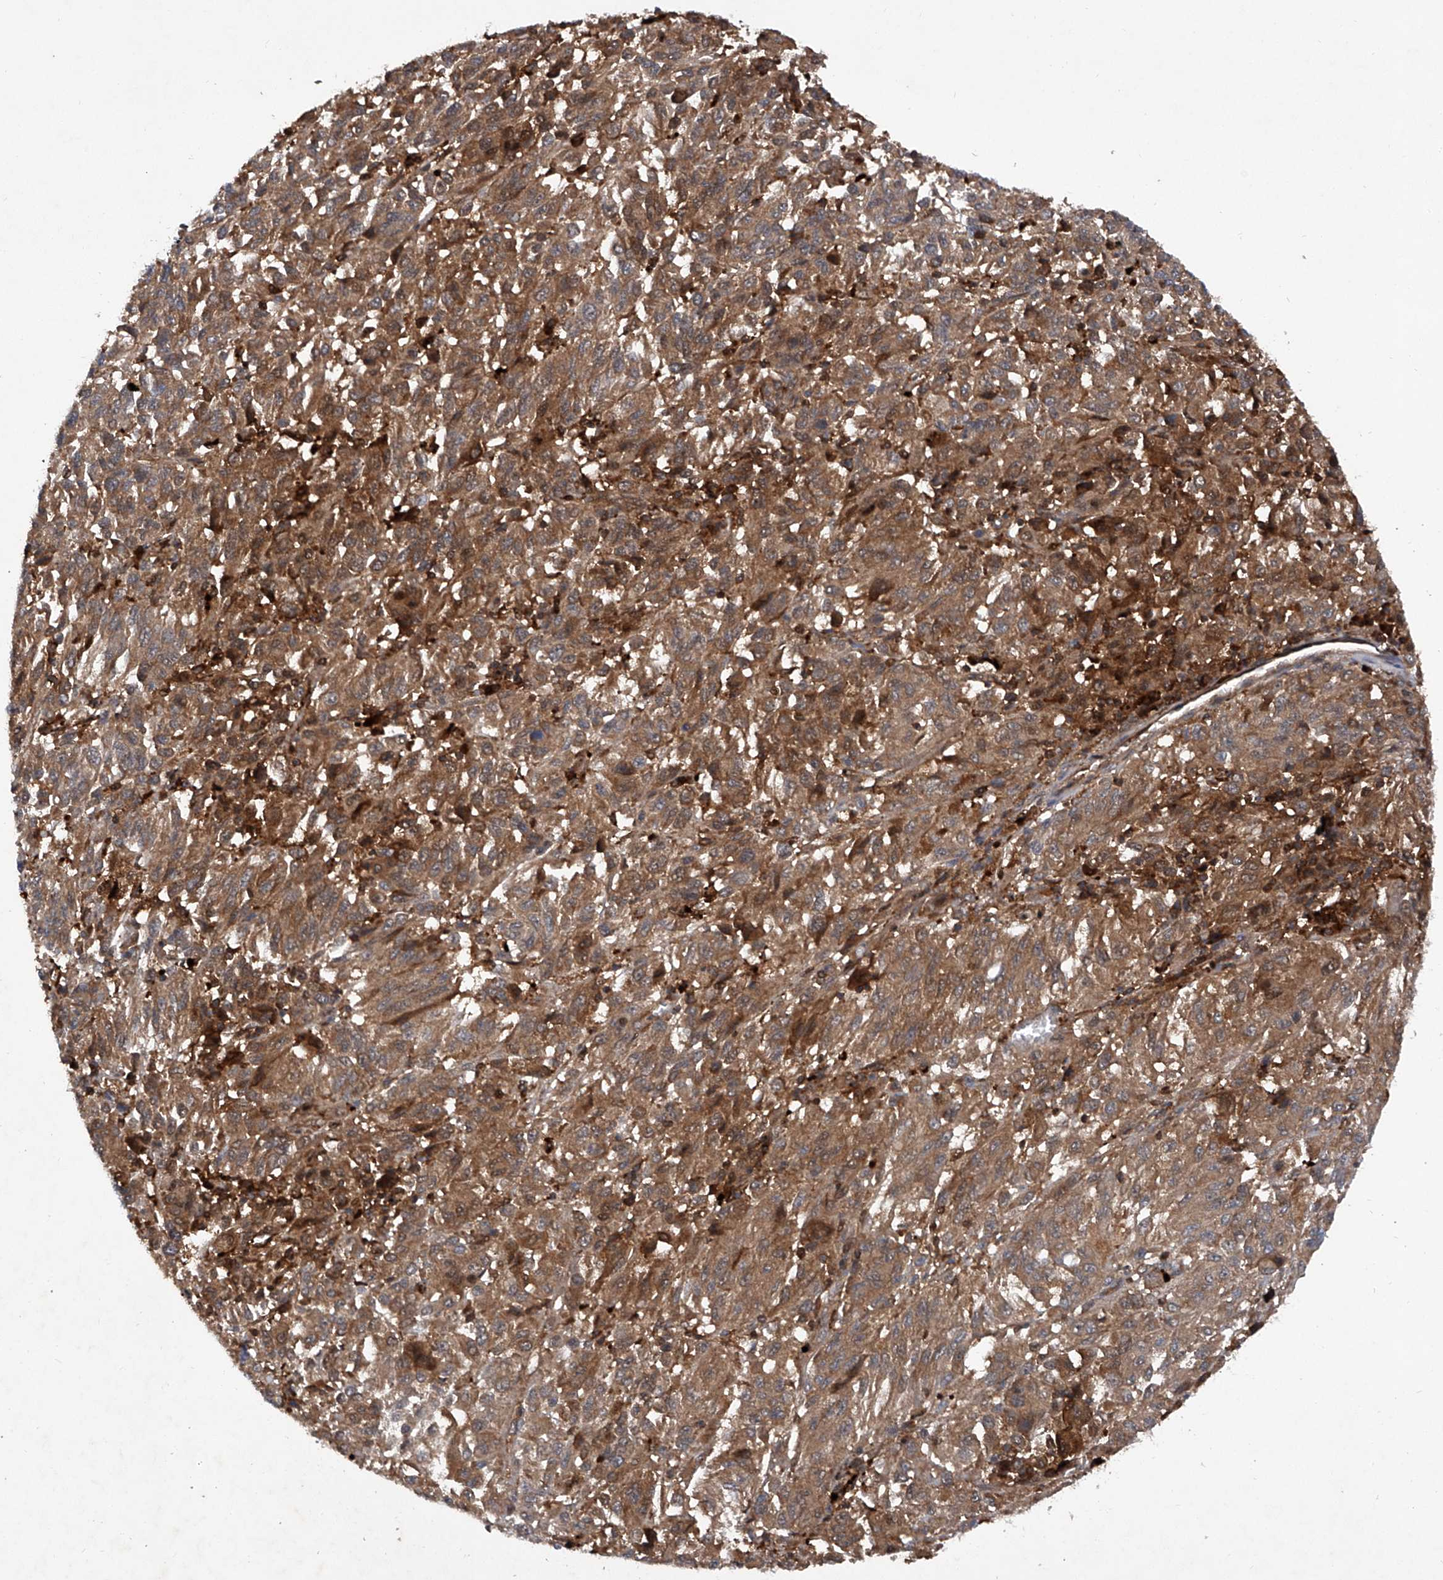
{"staining": {"intensity": "moderate", "quantity": ">75%", "location": "cytoplasmic/membranous"}, "tissue": "melanoma", "cell_type": "Tumor cells", "image_type": "cancer", "snomed": [{"axis": "morphology", "description": "Malignant melanoma, Metastatic site"}, {"axis": "topography", "description": "Lung"}], "caption": "Malignant melanoma (metastatic site) stained for a protein reveals moderate cytoplasmic/membranous positivity in tumor cells.", "gene": "ASCC3", "patient": {"sex": "male", "age": 64}}